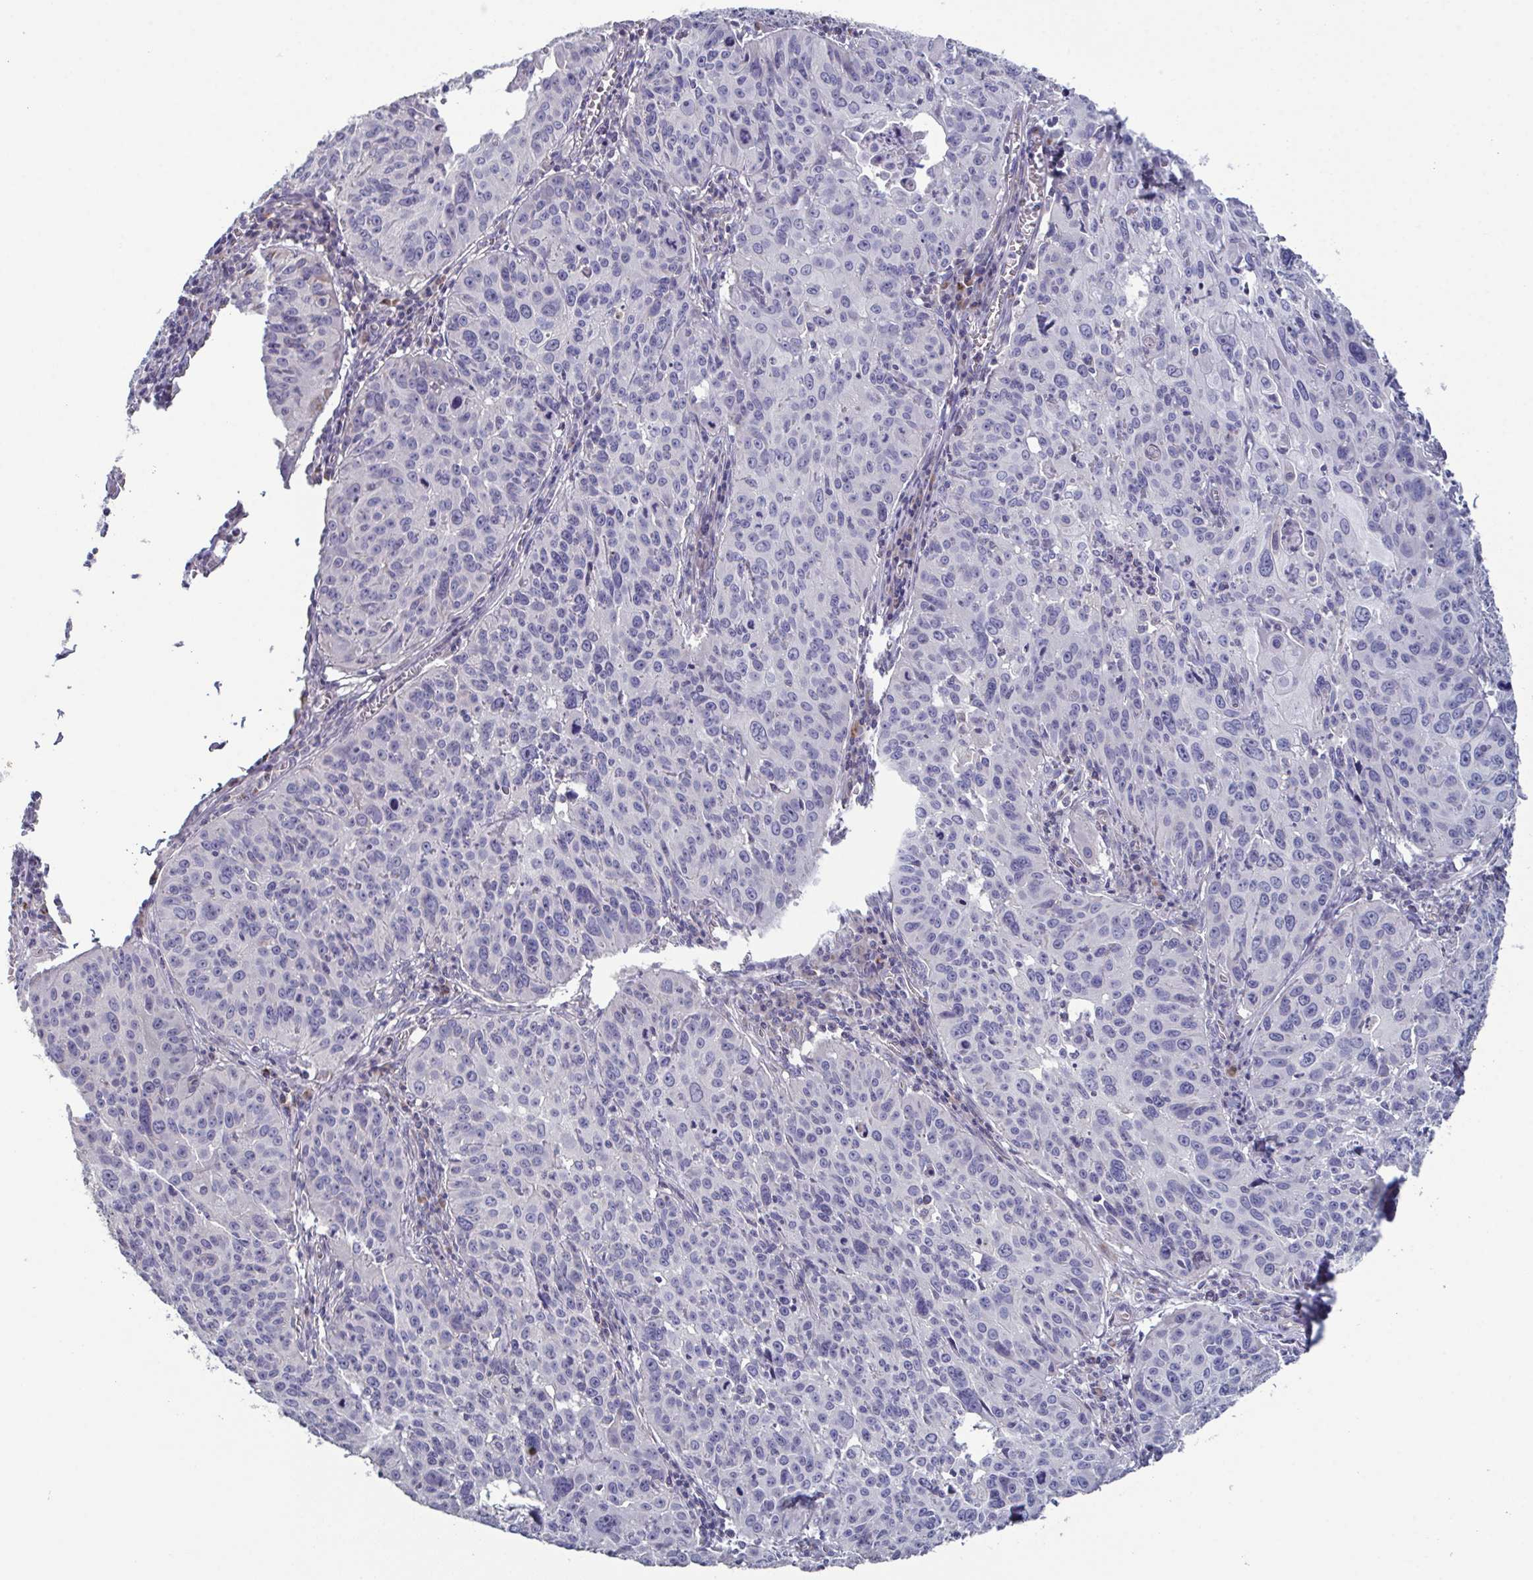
{"staining": {"intensity": "negative", "quantity": "none", "location": "none"}, "tissue": "cervical cancer", "cell_type": "Tumor cells", "image_type": "cancer", "snomed": [{"axis": "morphology", "description": "Squamous cell carcinoma, NOS"}, {"axis": "topography", "description": "Cervix"}], "caption": "IHC of cervical squamous cell carcinoma exhibits no staining in tumor cells. The staining is performed using DAB (3,3'-diaminobenzidine) brown chromogen with nuclei counter-stained in using hematoxylin.", "gene": "GLDC", "patient": {"sex": "female", "age": 31}}